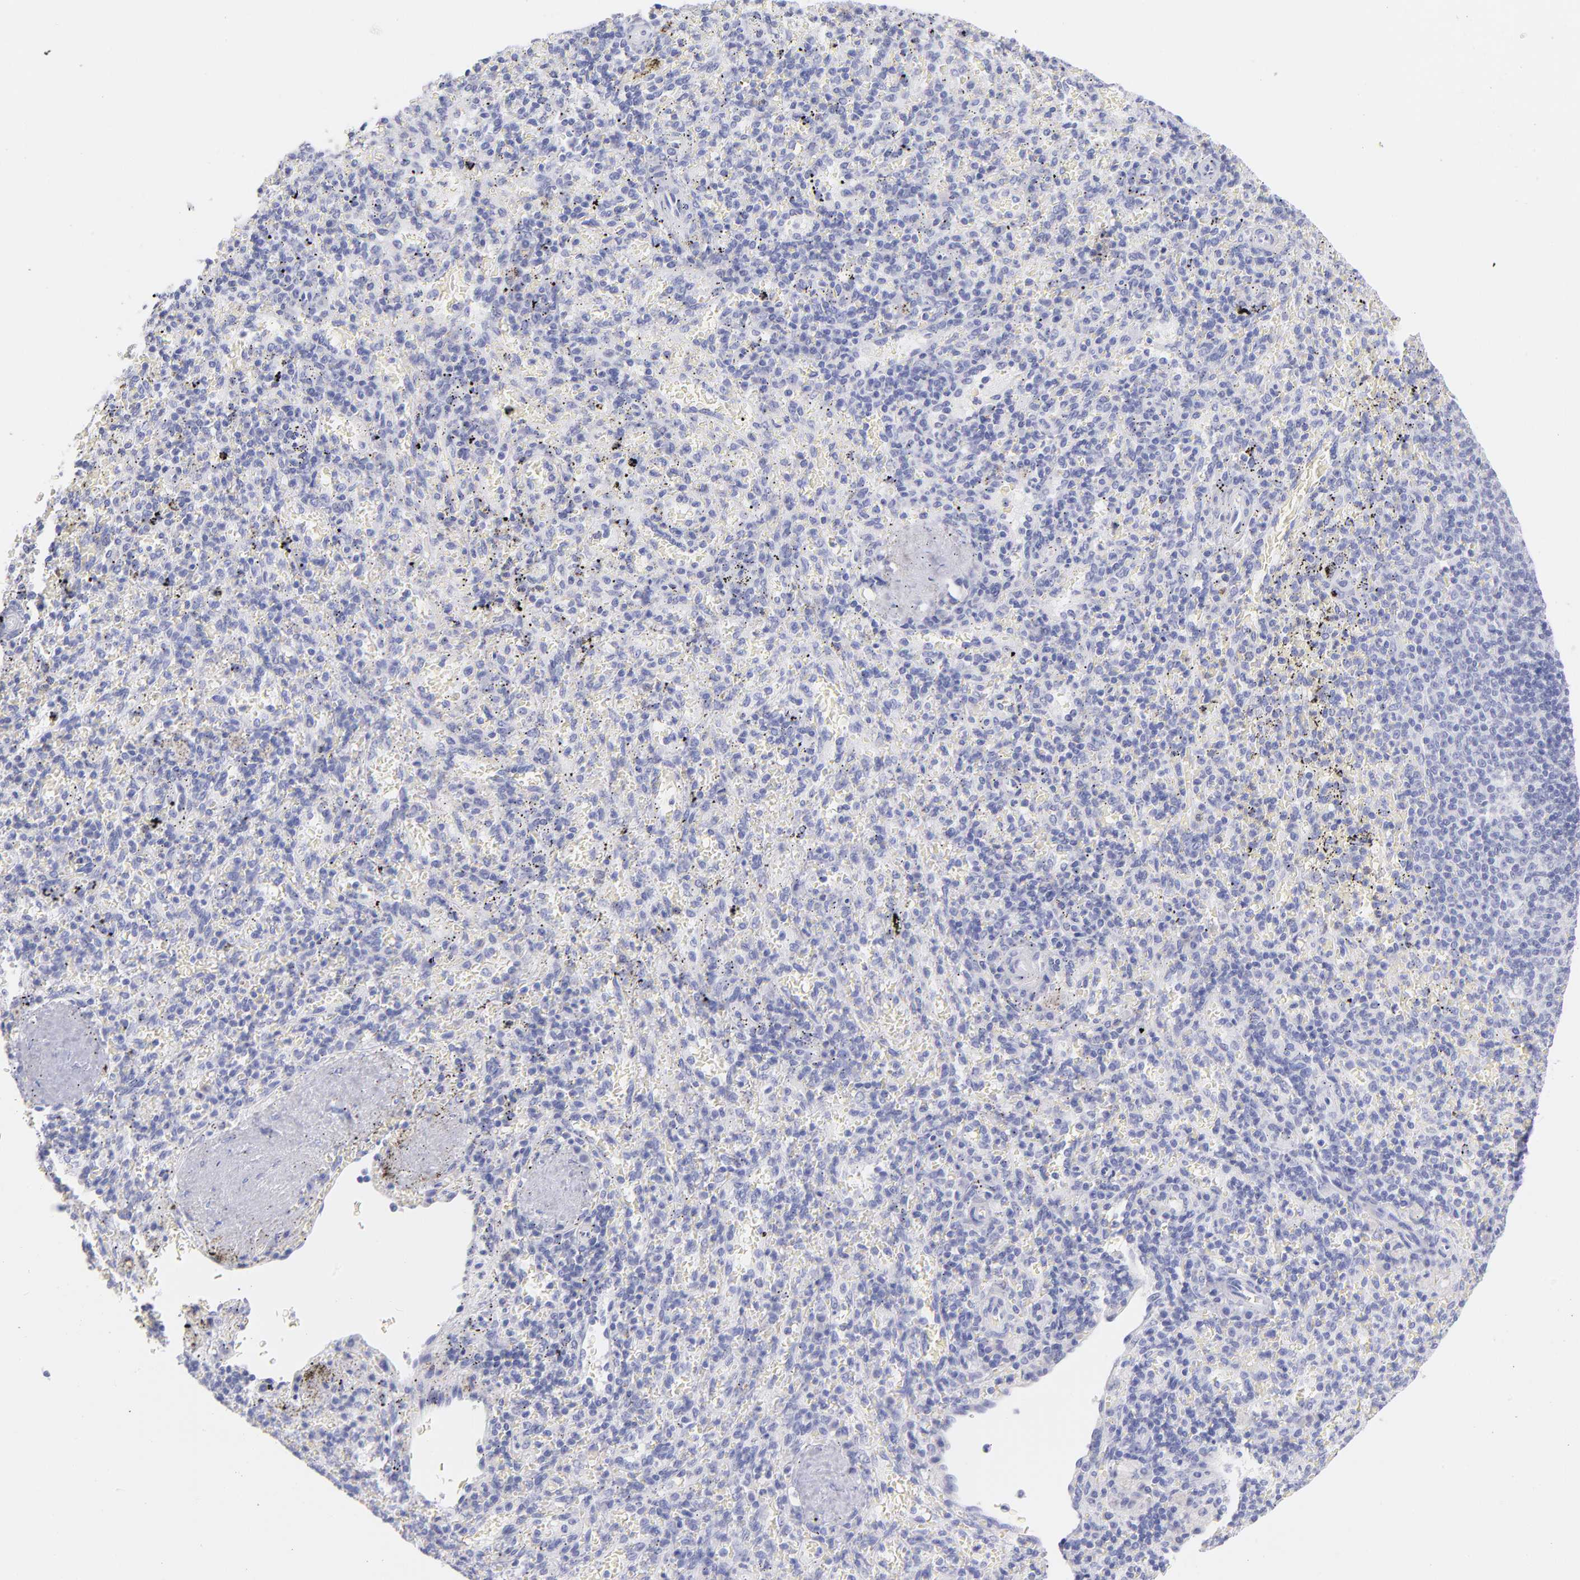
{"staining": {"intensity": "negative", "quantity": "none", "location": "none"}, "tissue": "spleen", "cell_type": "Cells in red pulp", "image_type": "normal", "snomed": [{"axis": "morphology", "description": "Normal tissue, NOS"}, {"axis": "topography", "description": "Spleen"}], "caption": "Micrograph shows no protein expression in cells in red pulp of unremarkable spleen. (DAB (3,3'-diaminobenzidine) immunohistochemistry, high magnification).", "gene": "SCGN", "patient": {"sex": "female", "age": 43}}